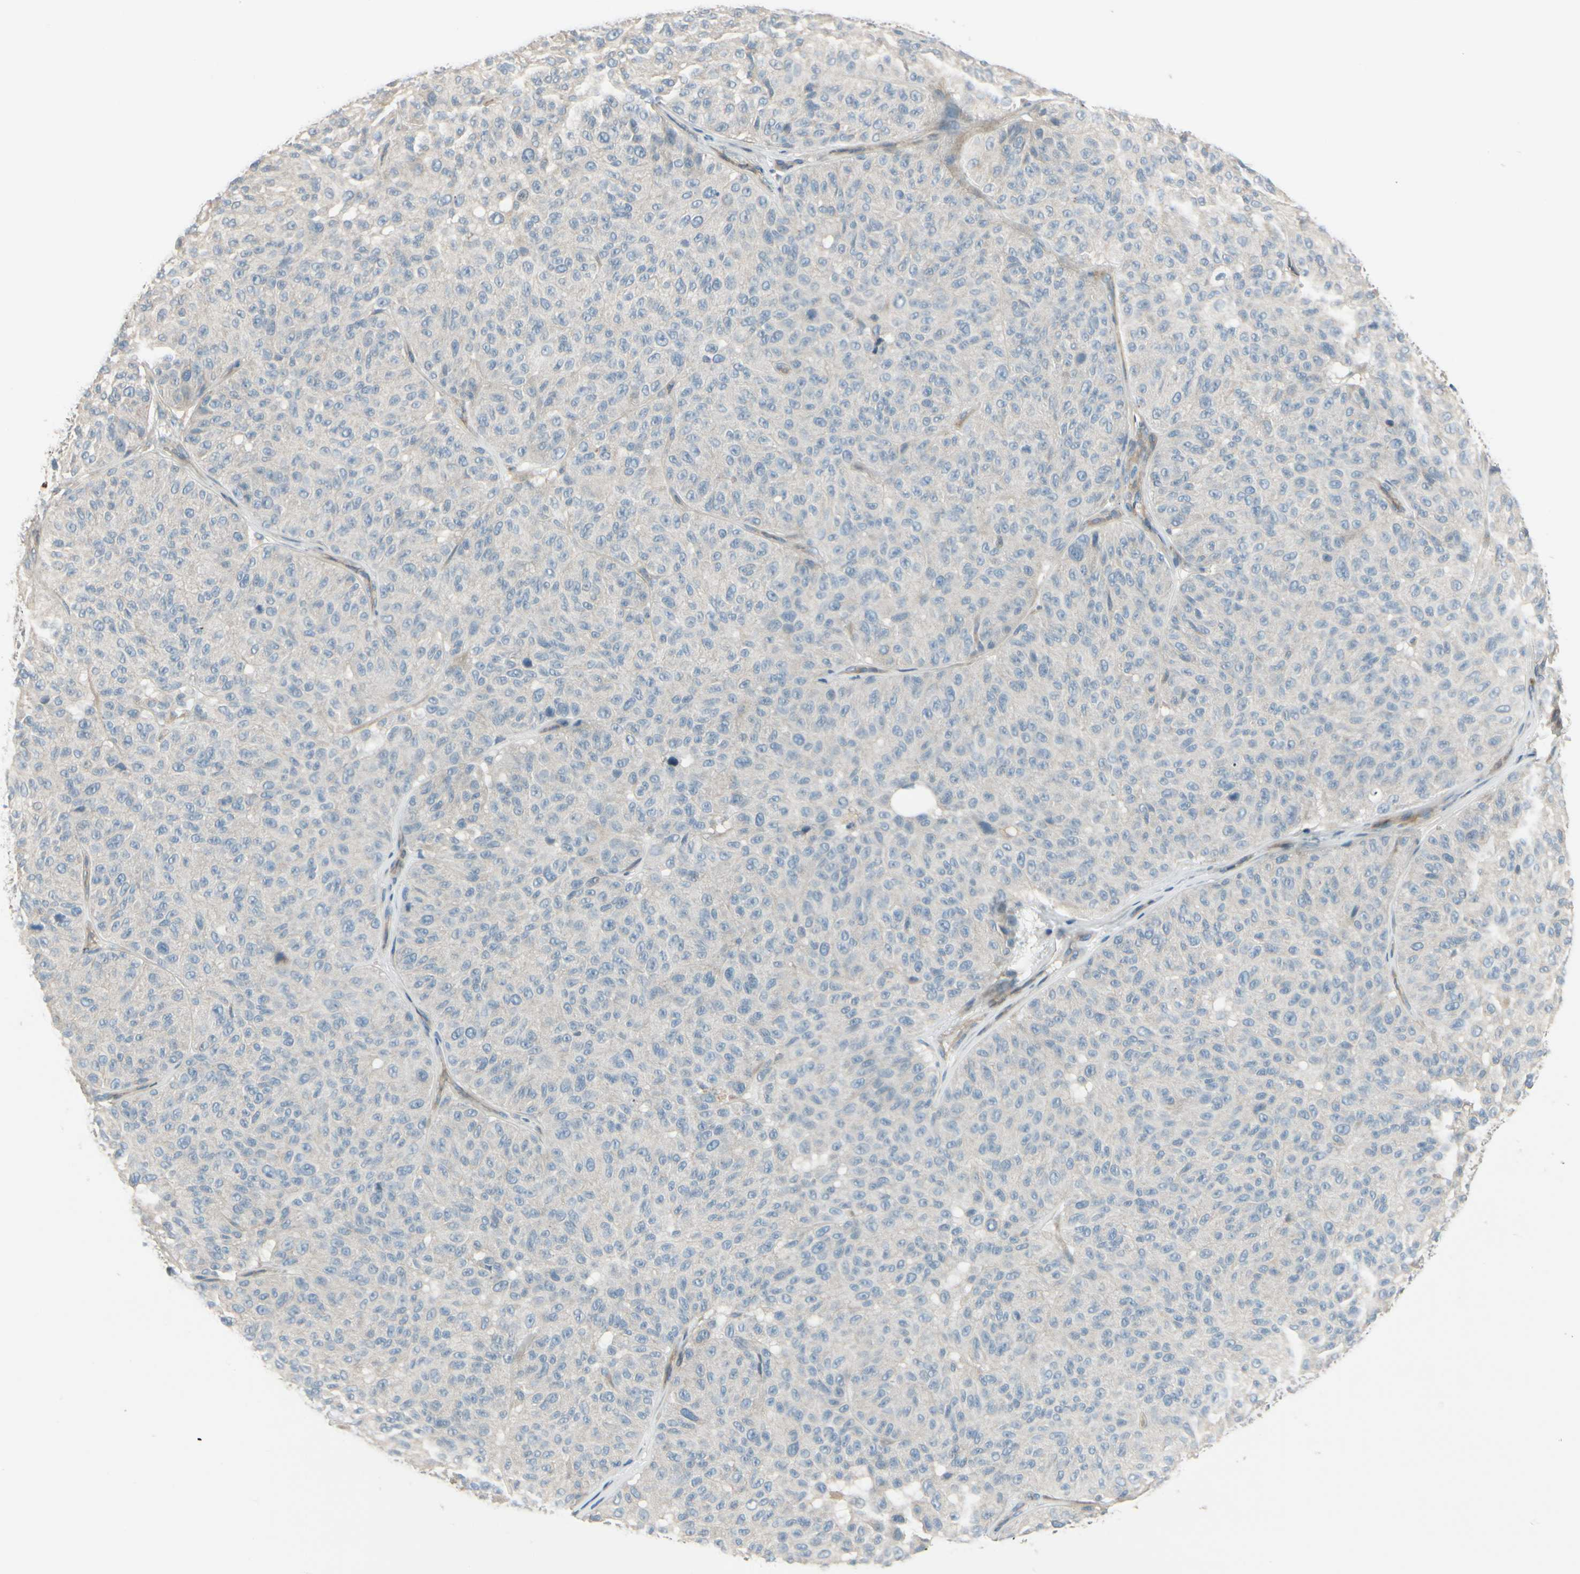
{"staining": {"intensity": "weak", "quantity": "<25%", "location": "cytoplasmic/membranous"}, "tissue": "melanoma", "cell_type": "Tumor cells", "image_type": "cancer", "snomed": [{"axis": "morphology", "description": "Malignant melanoma, NOS"}, {"axis": "topography", "description": "Skin"}], "caption": "IHC of human melanoma demonstrates no expression in tumor cells.", "gene": "PPP3CB", "patient": {"sex": "female", "age": 46}}